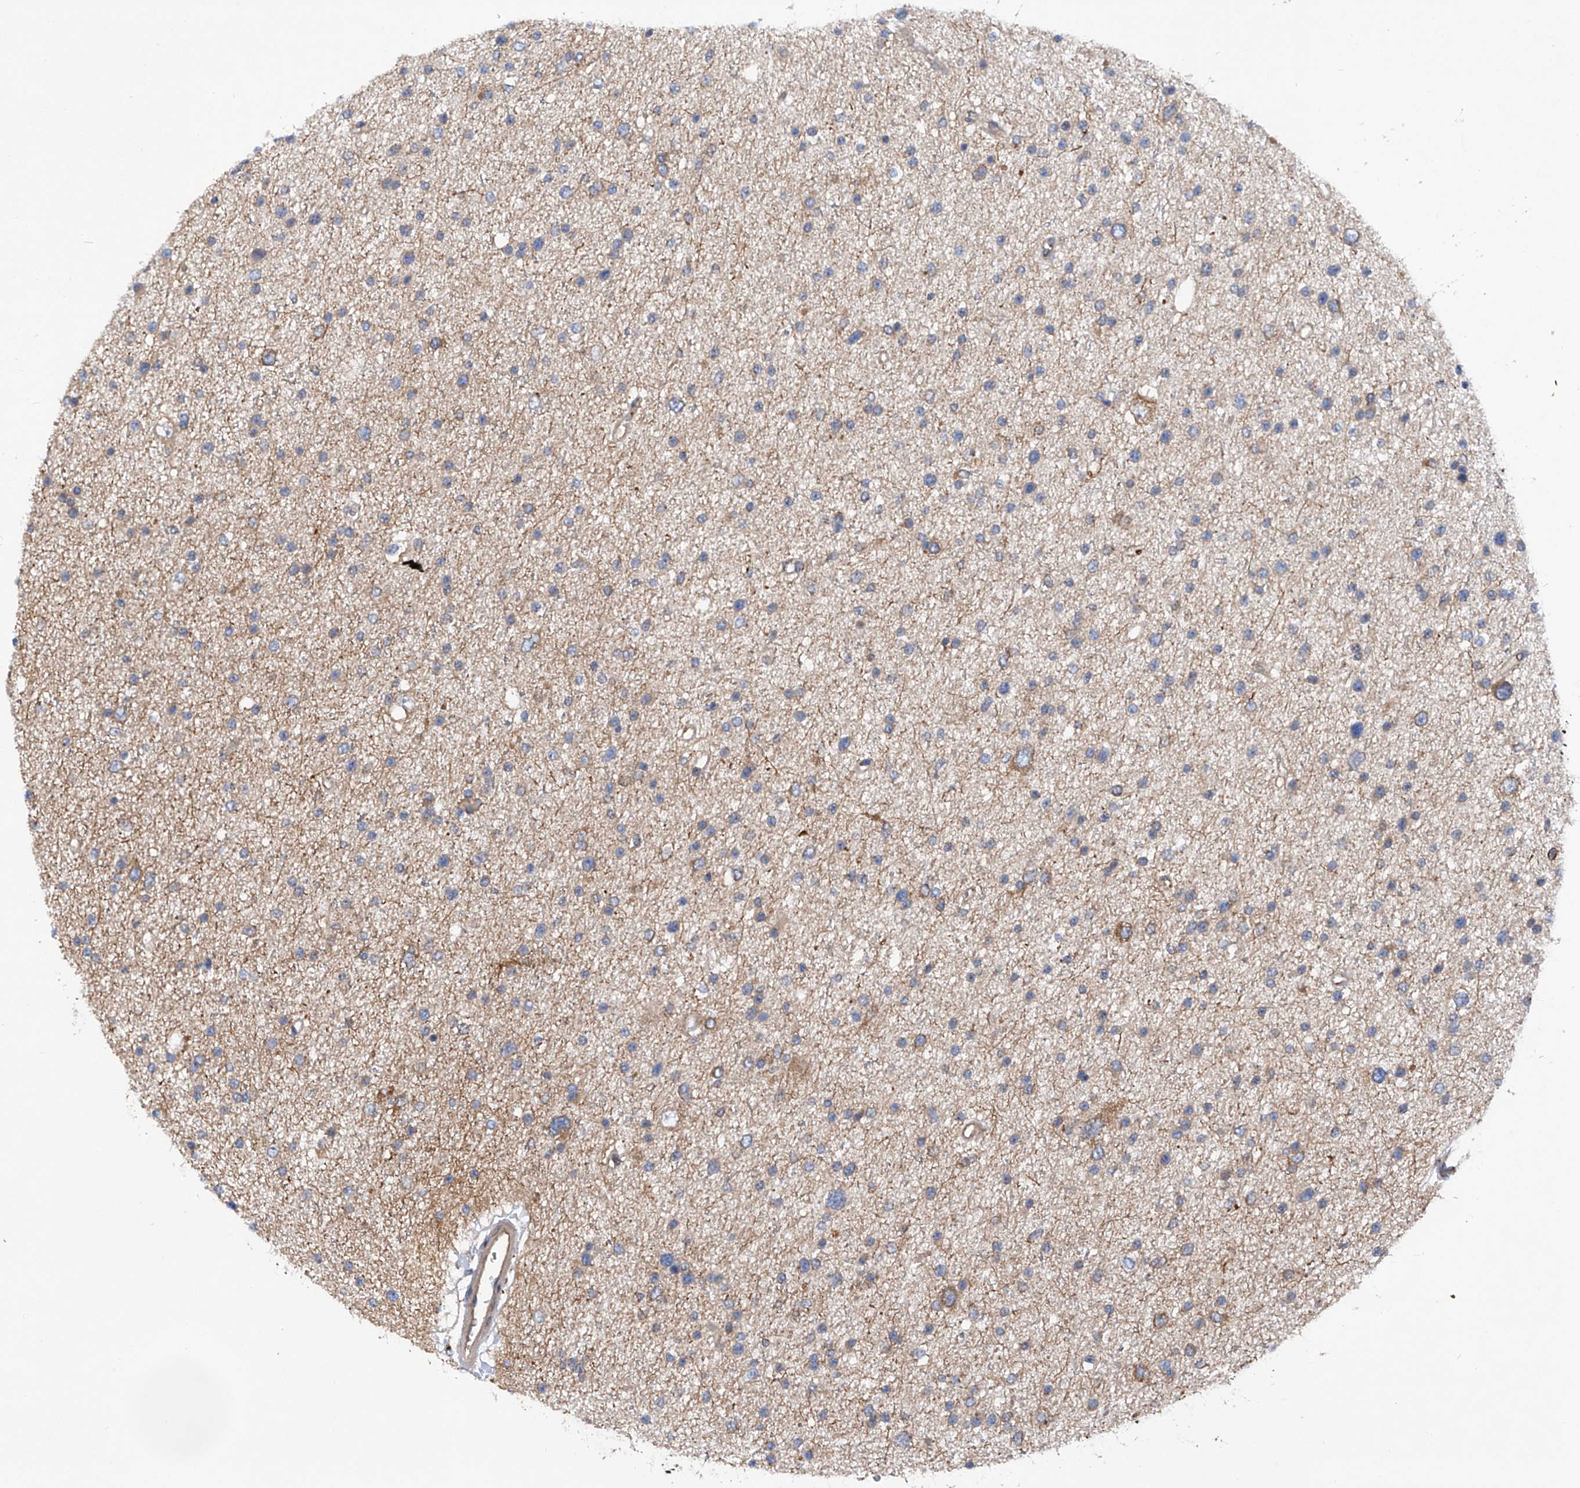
{"staining": {"intensity": "moderate", "quantity": "<25%", "location": "cytoplasmic/membranous"}, "tissue": "glioma", "cell_type": "Tumor cells", "image_type": "cancer", "snomed": [{"axis": "morphology", "description": "Glioma, malignant, Low grade"}, {"axis": "topography", "description": "Brain"}], "caption": "Brown immunohistochemical staining in human glioma displays moderate cytoplasmic/membranous staining in approximately <25% of tumor cells.", "gene": "ASCC3", "patient": {"sex": "female", "age": 37}}